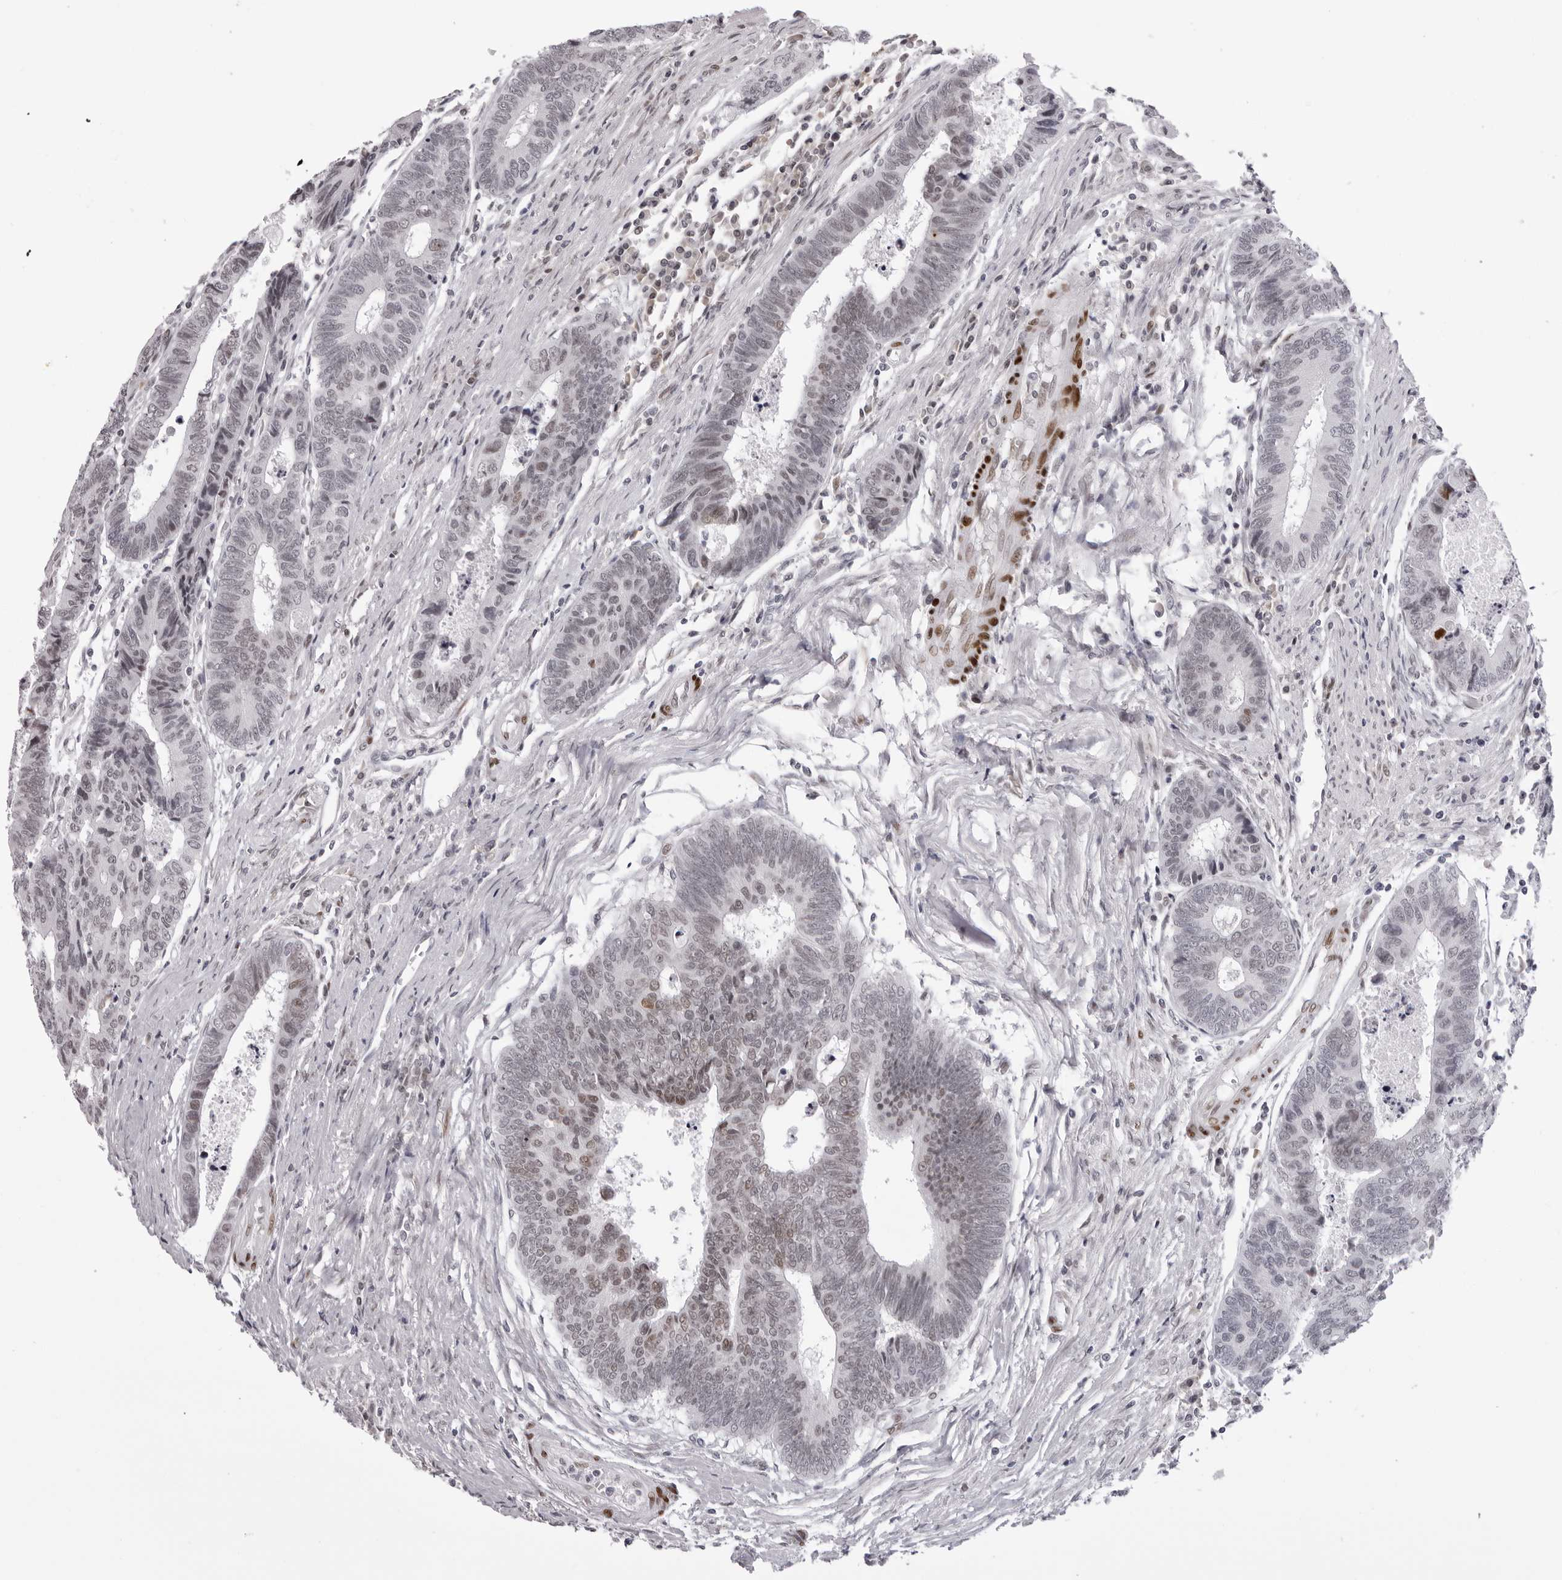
{"staining": {"intensity": "weak", "quantity": "<25%", "location": "nuclear"}, "tissue": "colorectal cancer", "cell_type": "Tumor cells", "image_type": "cancer", "snomed": [{"axis": "morphology", "description": "Adenocarcinoma, NOS"}, {"axis": "topography", "description": "Rectum"}], "caption": "DAB (3,3'-diaminobenzidine) immunohistochemical staining of human colorectal cancer (adenocarcinoma) exhibits no significant staining in tumor cells.", "gene": "MAFK", "patient": {"sex": "male", "age": 84}}